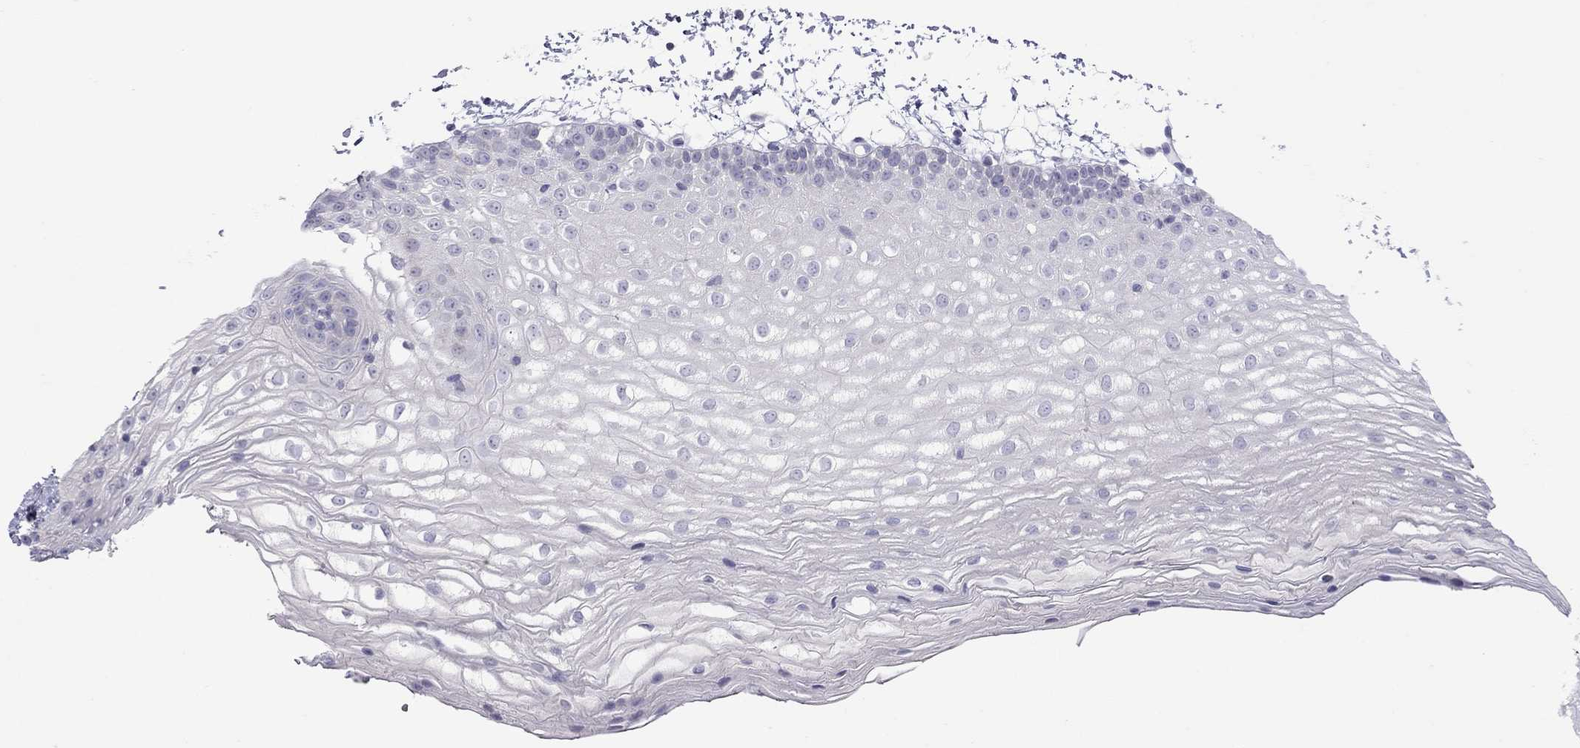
{"staining": {"intensity": "negative", "quantity": "none", "location": "none"}, "tissue": "oral mucosa", "cell_type": "Squamous epithelial cells", "image_type": "normal", "snomed": [{"axis": "morphology", "description": "Normal tissue, NOS"}, {"axis": "topography", "description": "Oral tissue"}], "caption": "Immunohistochemistry (IHC) of unremarkable human oral mucosa reveals no positivity in squamous epithelial cells.", "gene": "MUC16", "patient": {"sex": "male", "age": 72}}